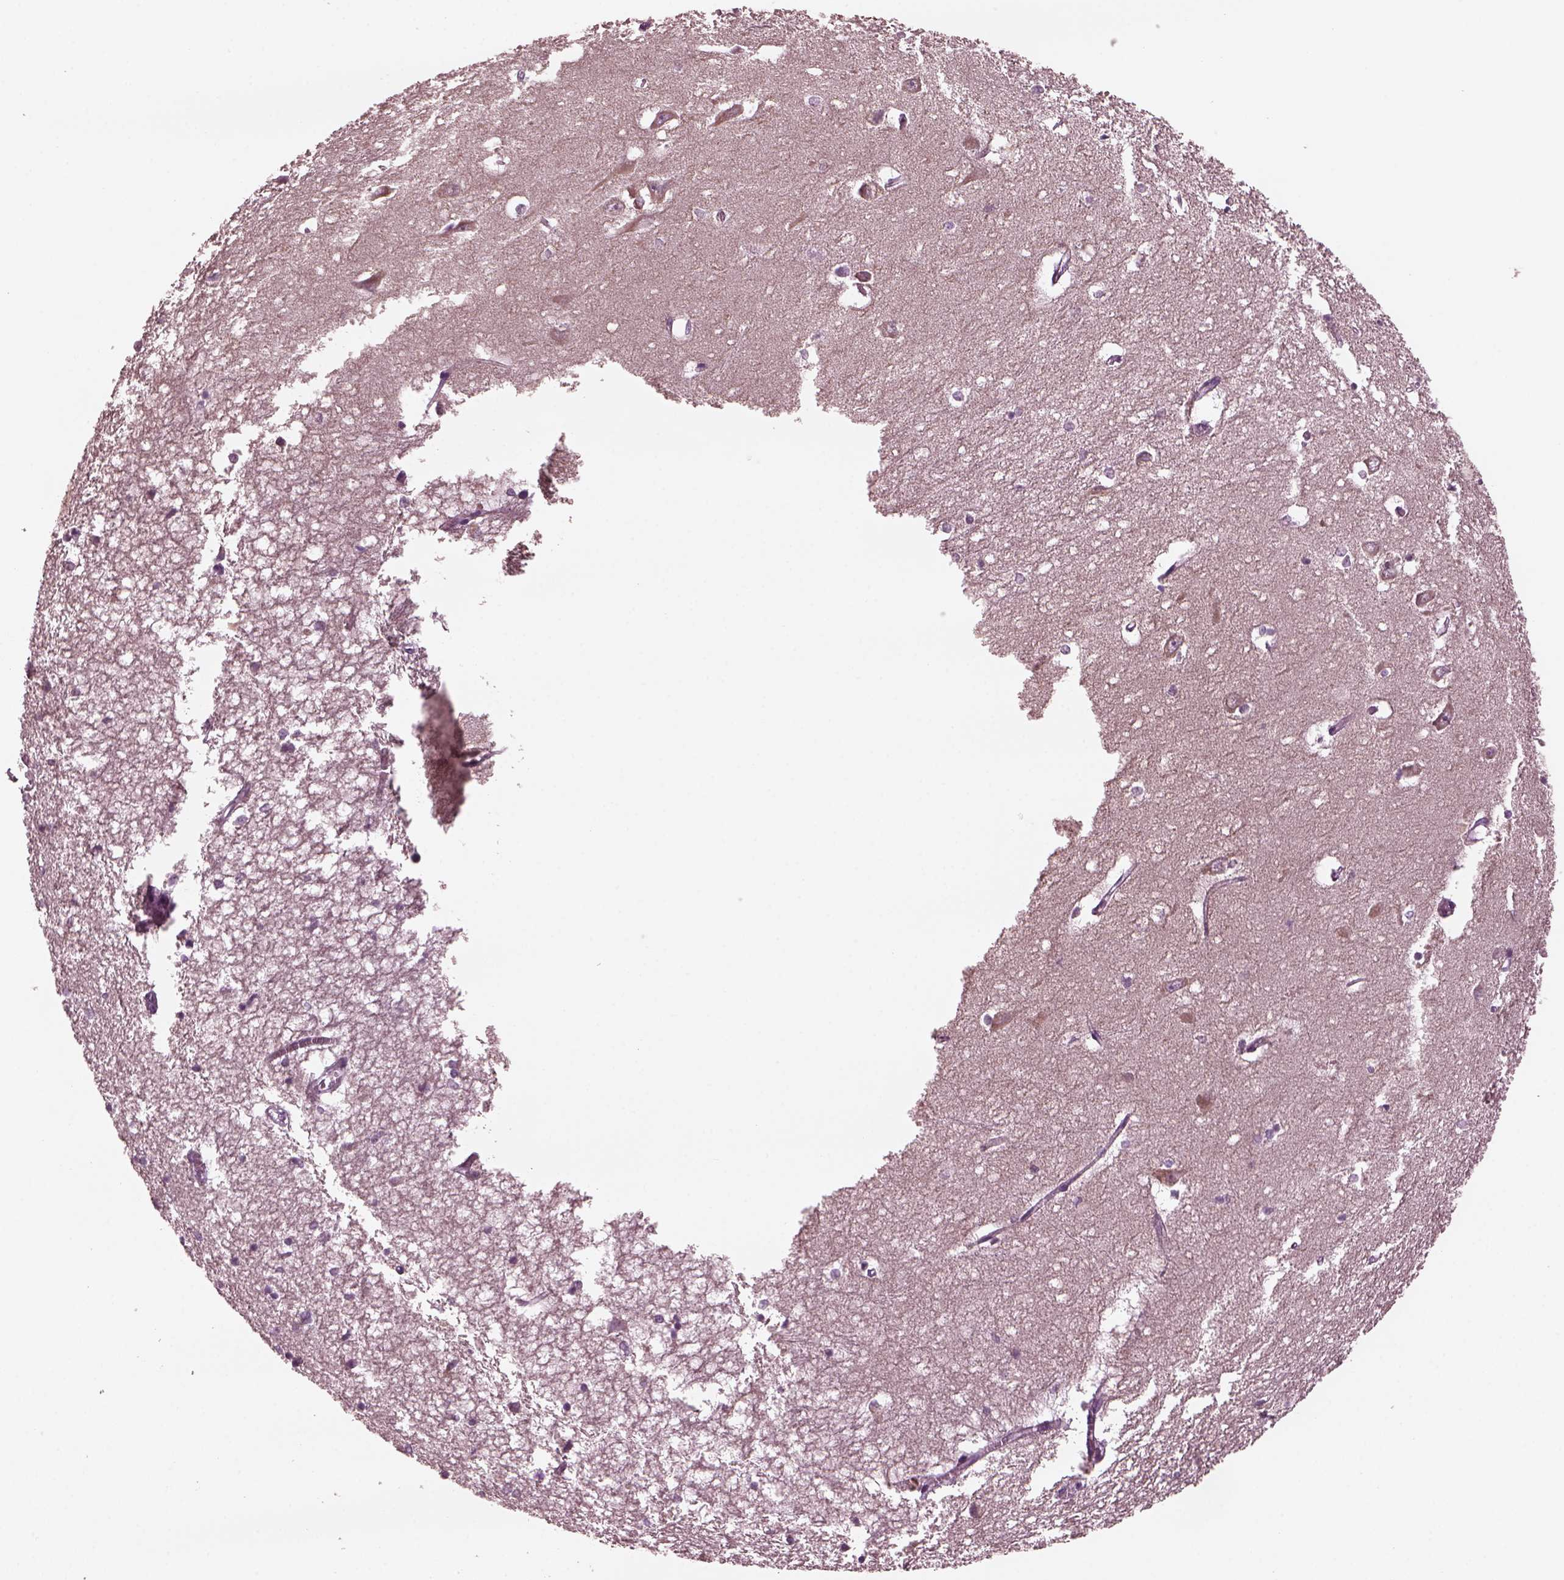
{"staining": {"intensity": "negative", "quantity": "none", "location": "none"}, "tissue": "hippocampus", "cell_type": "Glial cells", "image_type": "normal", "snomed": [{"axis": "morphology", "description": "Normal tissue, NOS"}, {"axis": "topography", "description": "Lateral ventricle wall"}, {"axis": "topography", "description": "Hippocampus"}], "caption": "A high-resolution photomicrograph shows IHC staining of unremarkable hippocampus, which displays no significant positivity in glial cells. (DAB (3,3'-diaminobenzidine) IHC visualized using brightfield microscopy, high magnification).", "gene": "GRM6", "patient": {"sex": "female", "age": 63}}